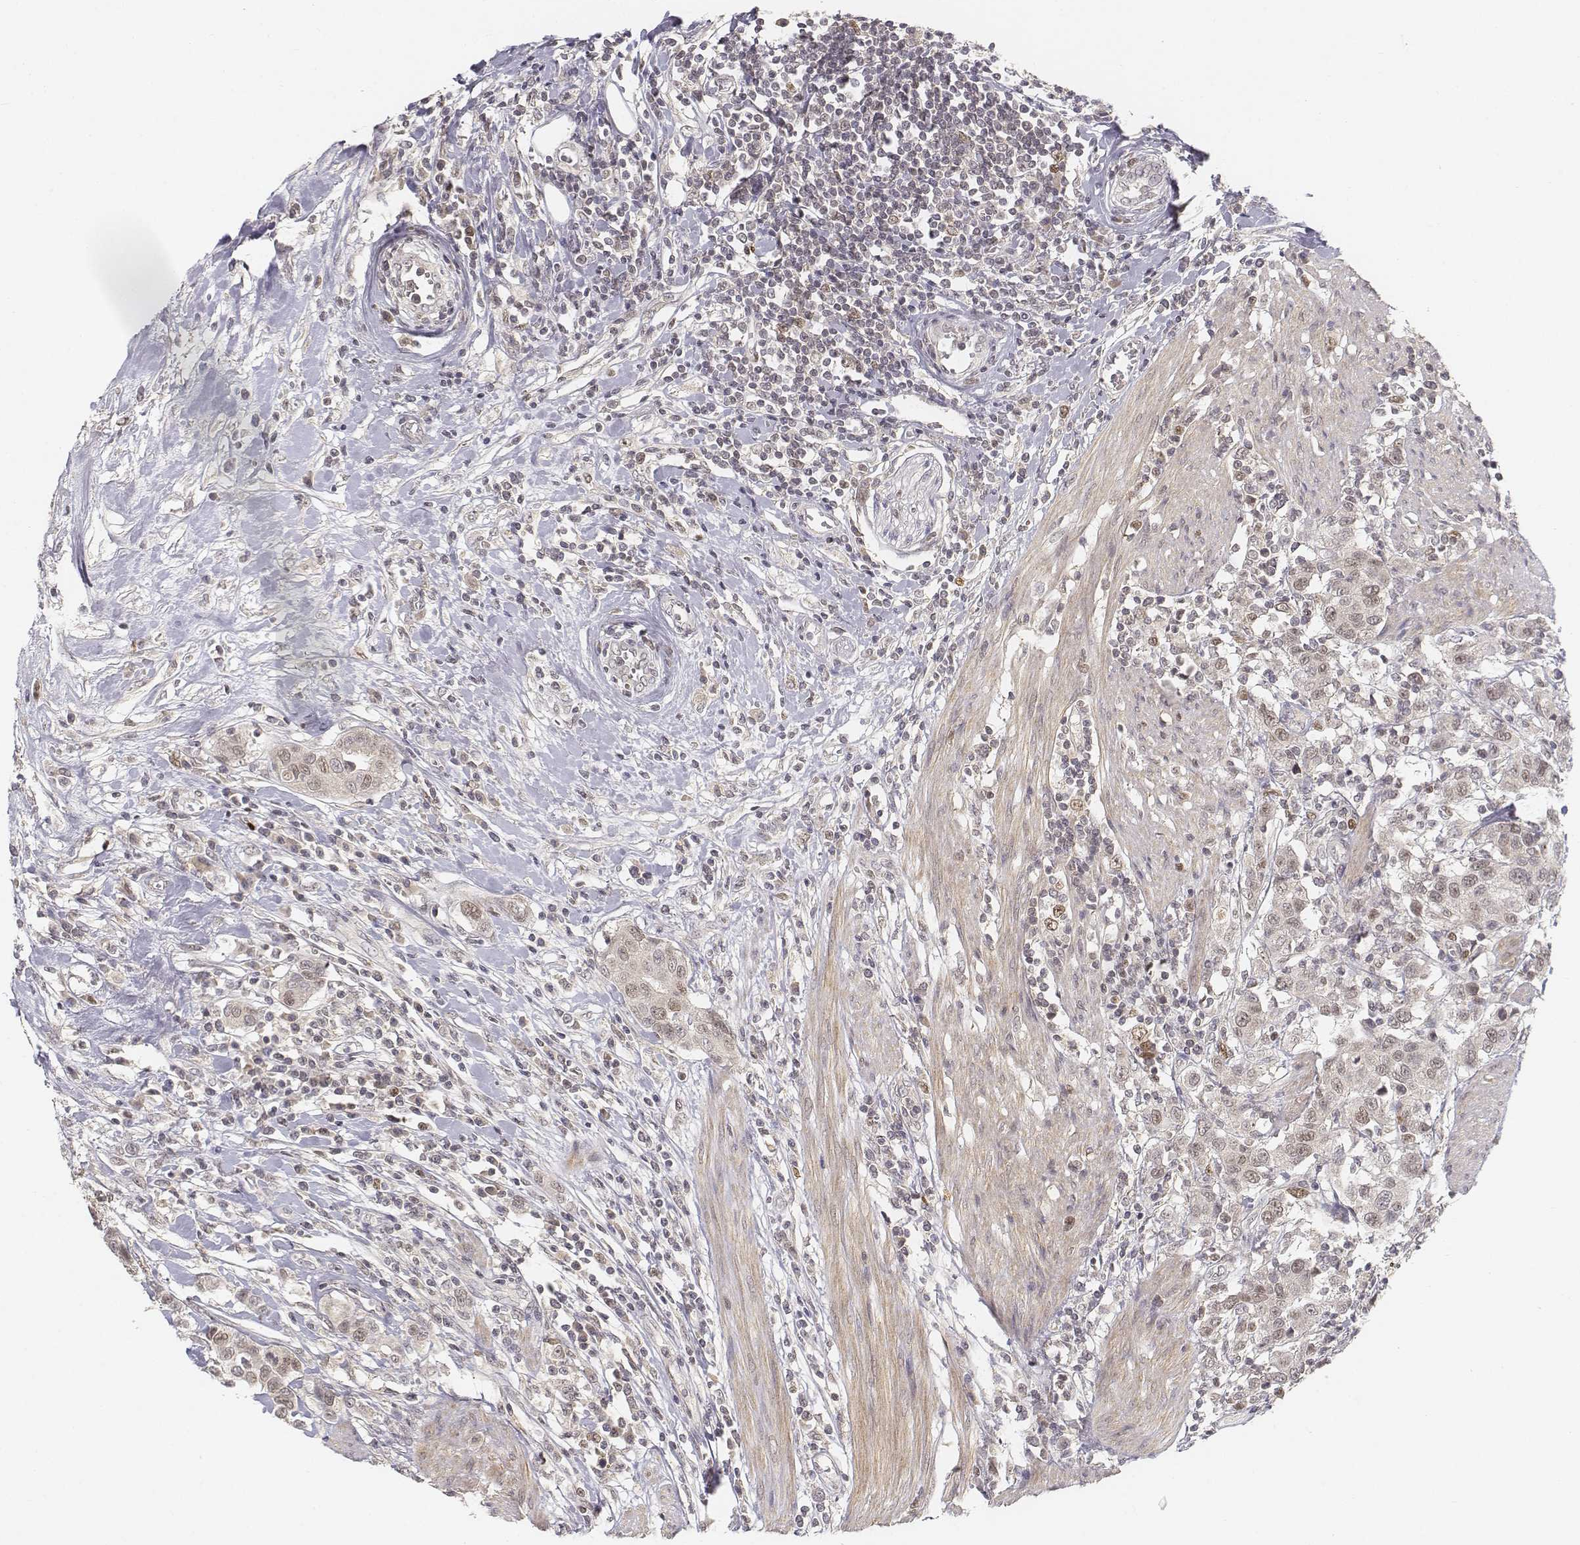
{"staining": {"intensity": "weak", "quantity": "<25%", "location": "nuclear"}, "tissue": "urothelial cancer", "cell_type": "Tumor cells", "image_type": "cancer", "snomed": [{"axis": "morphology", "description": "Urothelial carcinoma, High grade"}, {"axis": "topography", "description": "Urinary bladder"}], "caption": "High power microscopy histopathology image of an immunohistochemistry (IHC) micrograph of urothelial cancer, revealing no significant expression in tumor cells. (Stains: DAB immunohistochemistry with hematoxylin counter stain, Microscopy: brightfield microscopy at high magnification).", "gene": "FANCD2", "patient": {"sex": "female", "age": 58}}